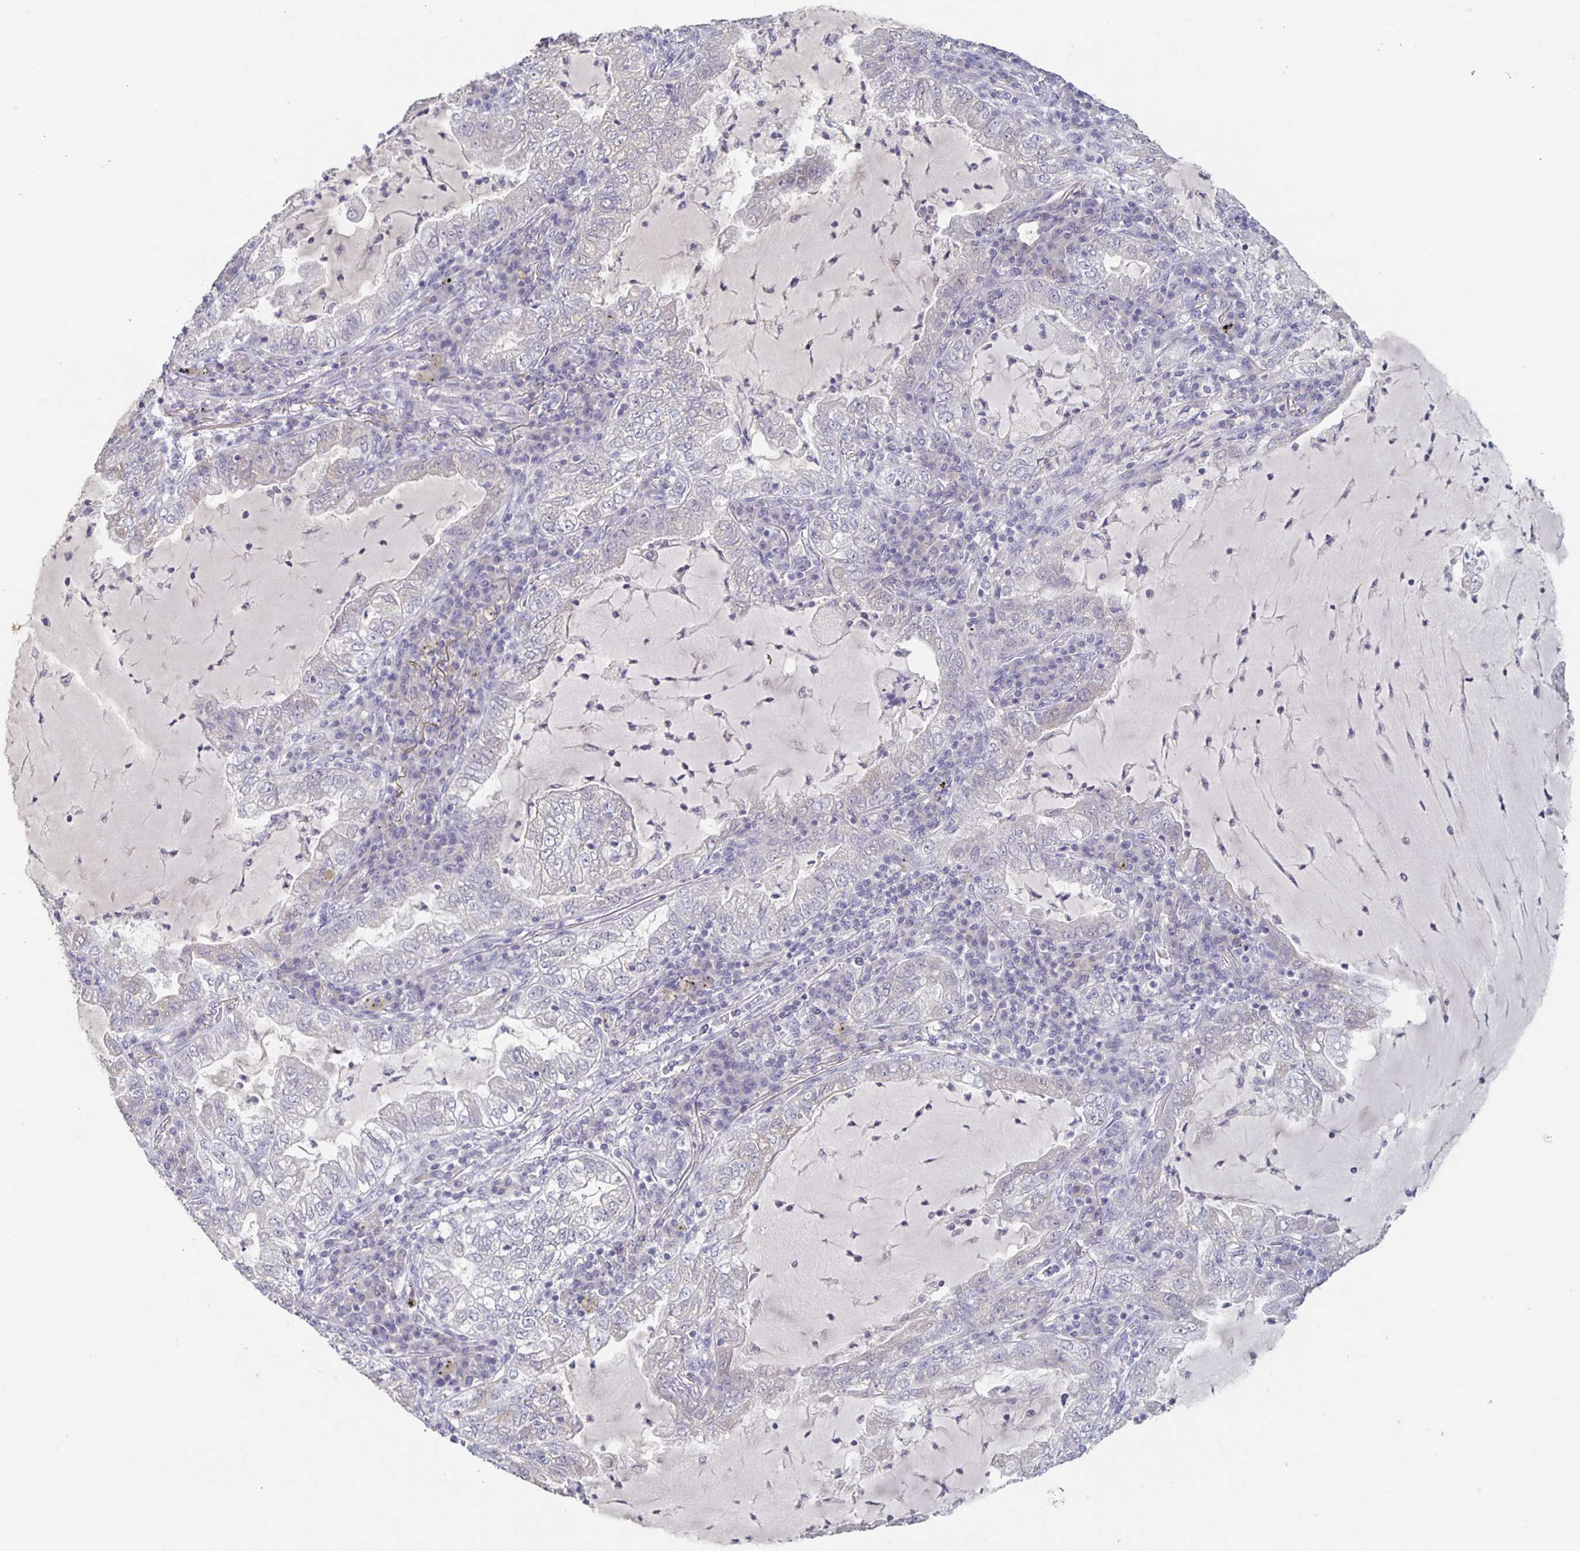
{"staining": {"intensity": "negative", "quantity": "none", "location": "none"}, "tissue": "lung cancer", "cell_type": "Tumor cells", "image_type": "cancer", "snomed": [{"axis": "morphology", "description": "Adenocarcinoma, NOS"}, {"axis": "topography", "description": "Lung"}], "caption": "IHC photomicrograph of lung cancer stained for a protein (brown), which shows no staining in tumor cells.", "gene": "INSL5", "patient": {"sex": "female", "age": 73}}